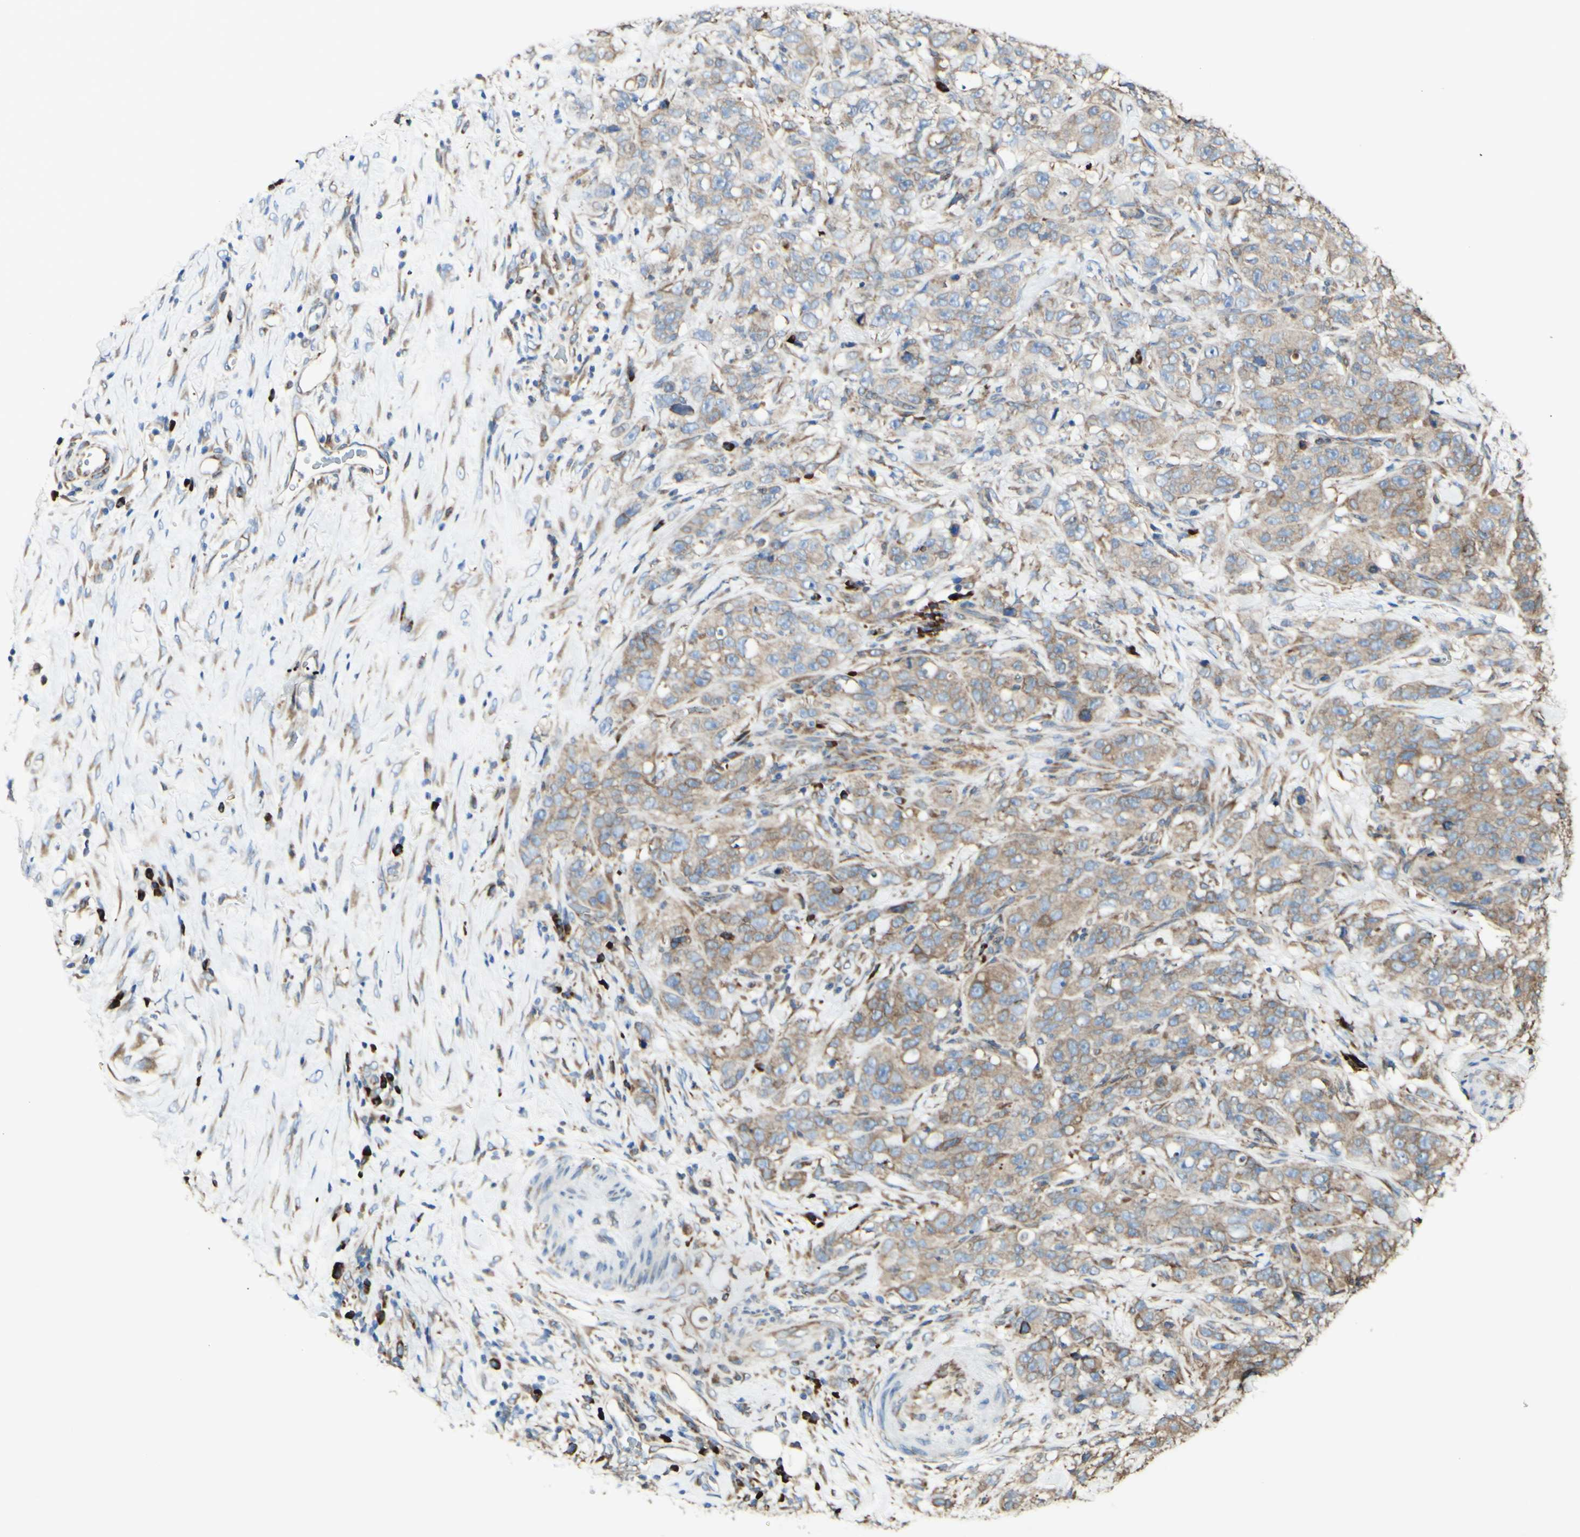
{"staining": {"intensity": "moderate", "quantity": ">75%", "location": "cytoplasmic/membranous"}, "tissue": "stomach cancer", "cell_type": "Tumor cells", "image_type": "cancer", "snomed": [{"axis": "morphology", "description": "Adenocarcinoma, NOS"}, {"axis": "topography", "description": "Stomach"}], "caption": "Brown immunohistochemical staining in human stomach cancer exhibits moderate cytoplasmic/membranous positivity in about >75% of tumor cells.", "gene": "DNAJB11", "patient": {"sex": "male", "age": 48}}